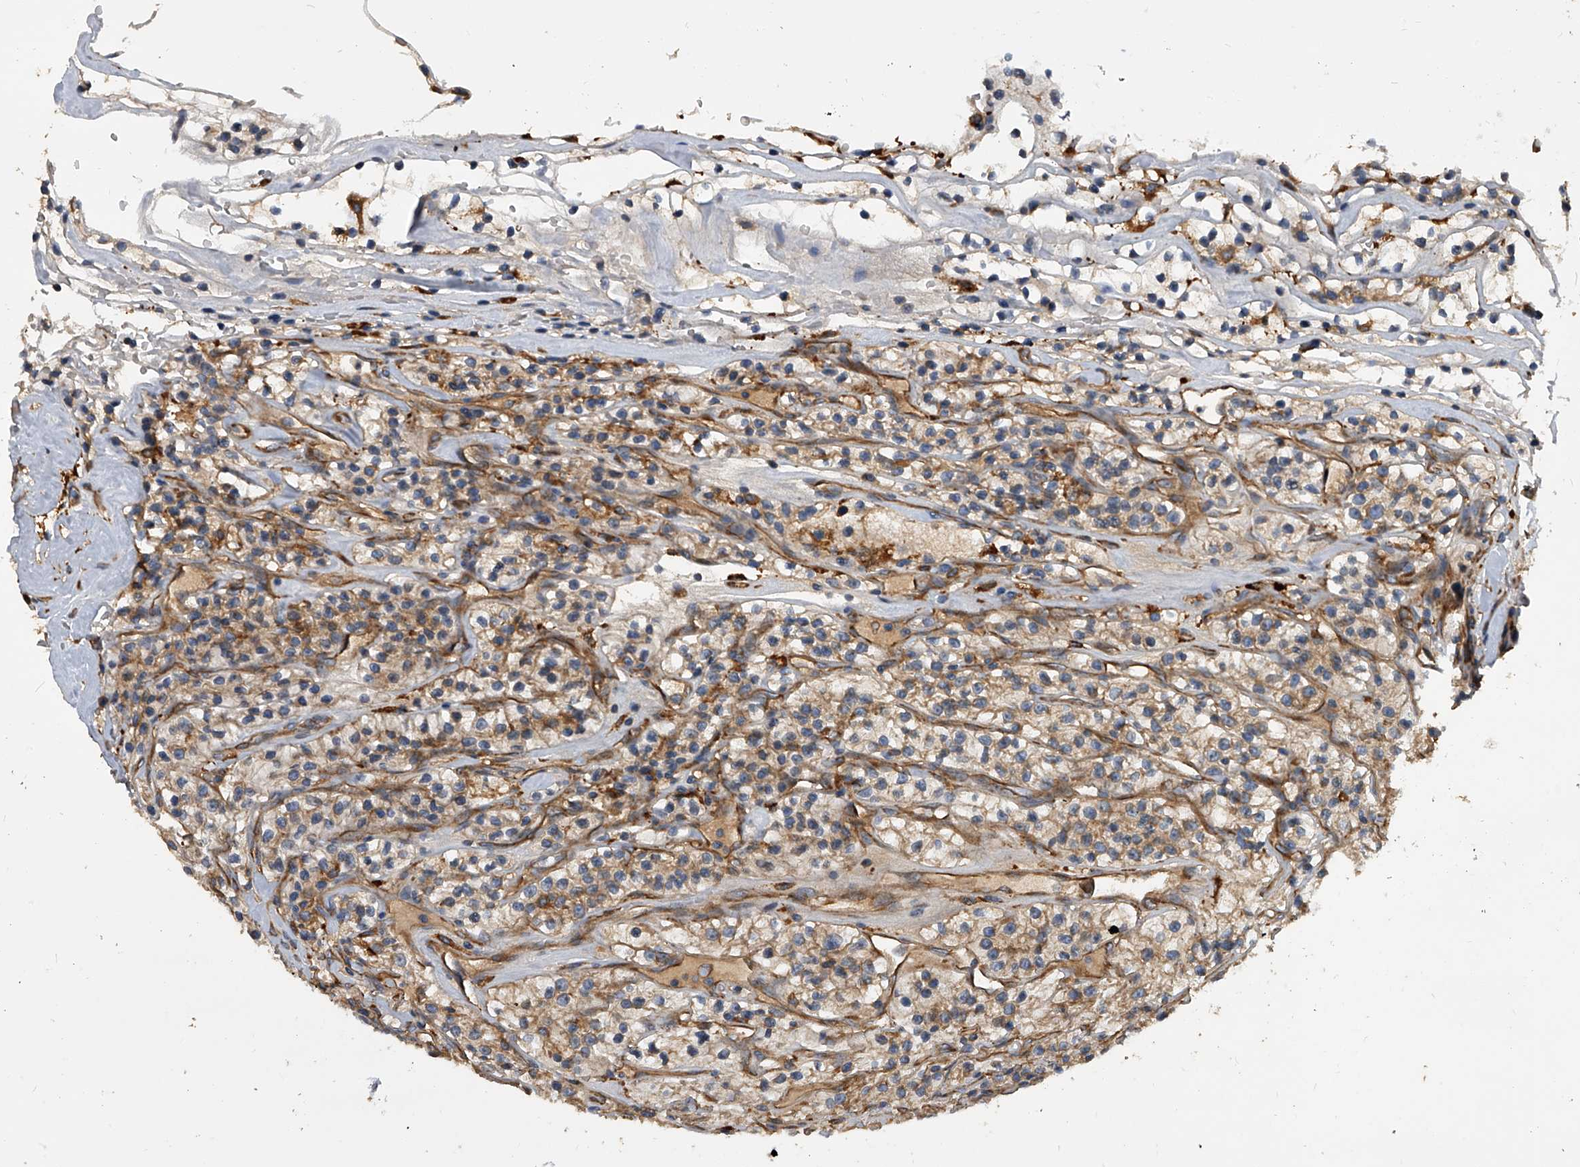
{"staining": {"intensity": "weak", "quantity": "25%-75%", "location": "cytoplasmic/membranous"}, "tissue": "renal cancer", "cell_type": "Tumor cells", "image_type": "cancer", "snomed": [{"axis": "morphology", "description": "Adenocarcinoma, NOS"}, {"axis": "topography", "description": "Kidney"}], "caption": "This is a micrograph of immunohistochemistry staining of adenocarcinoma (renal), which shows weak positivity in the cytoplasmic/membranous of tumor cells.", "gene": "EXOC4", "patient": {"sex": "female", "age": 57}}